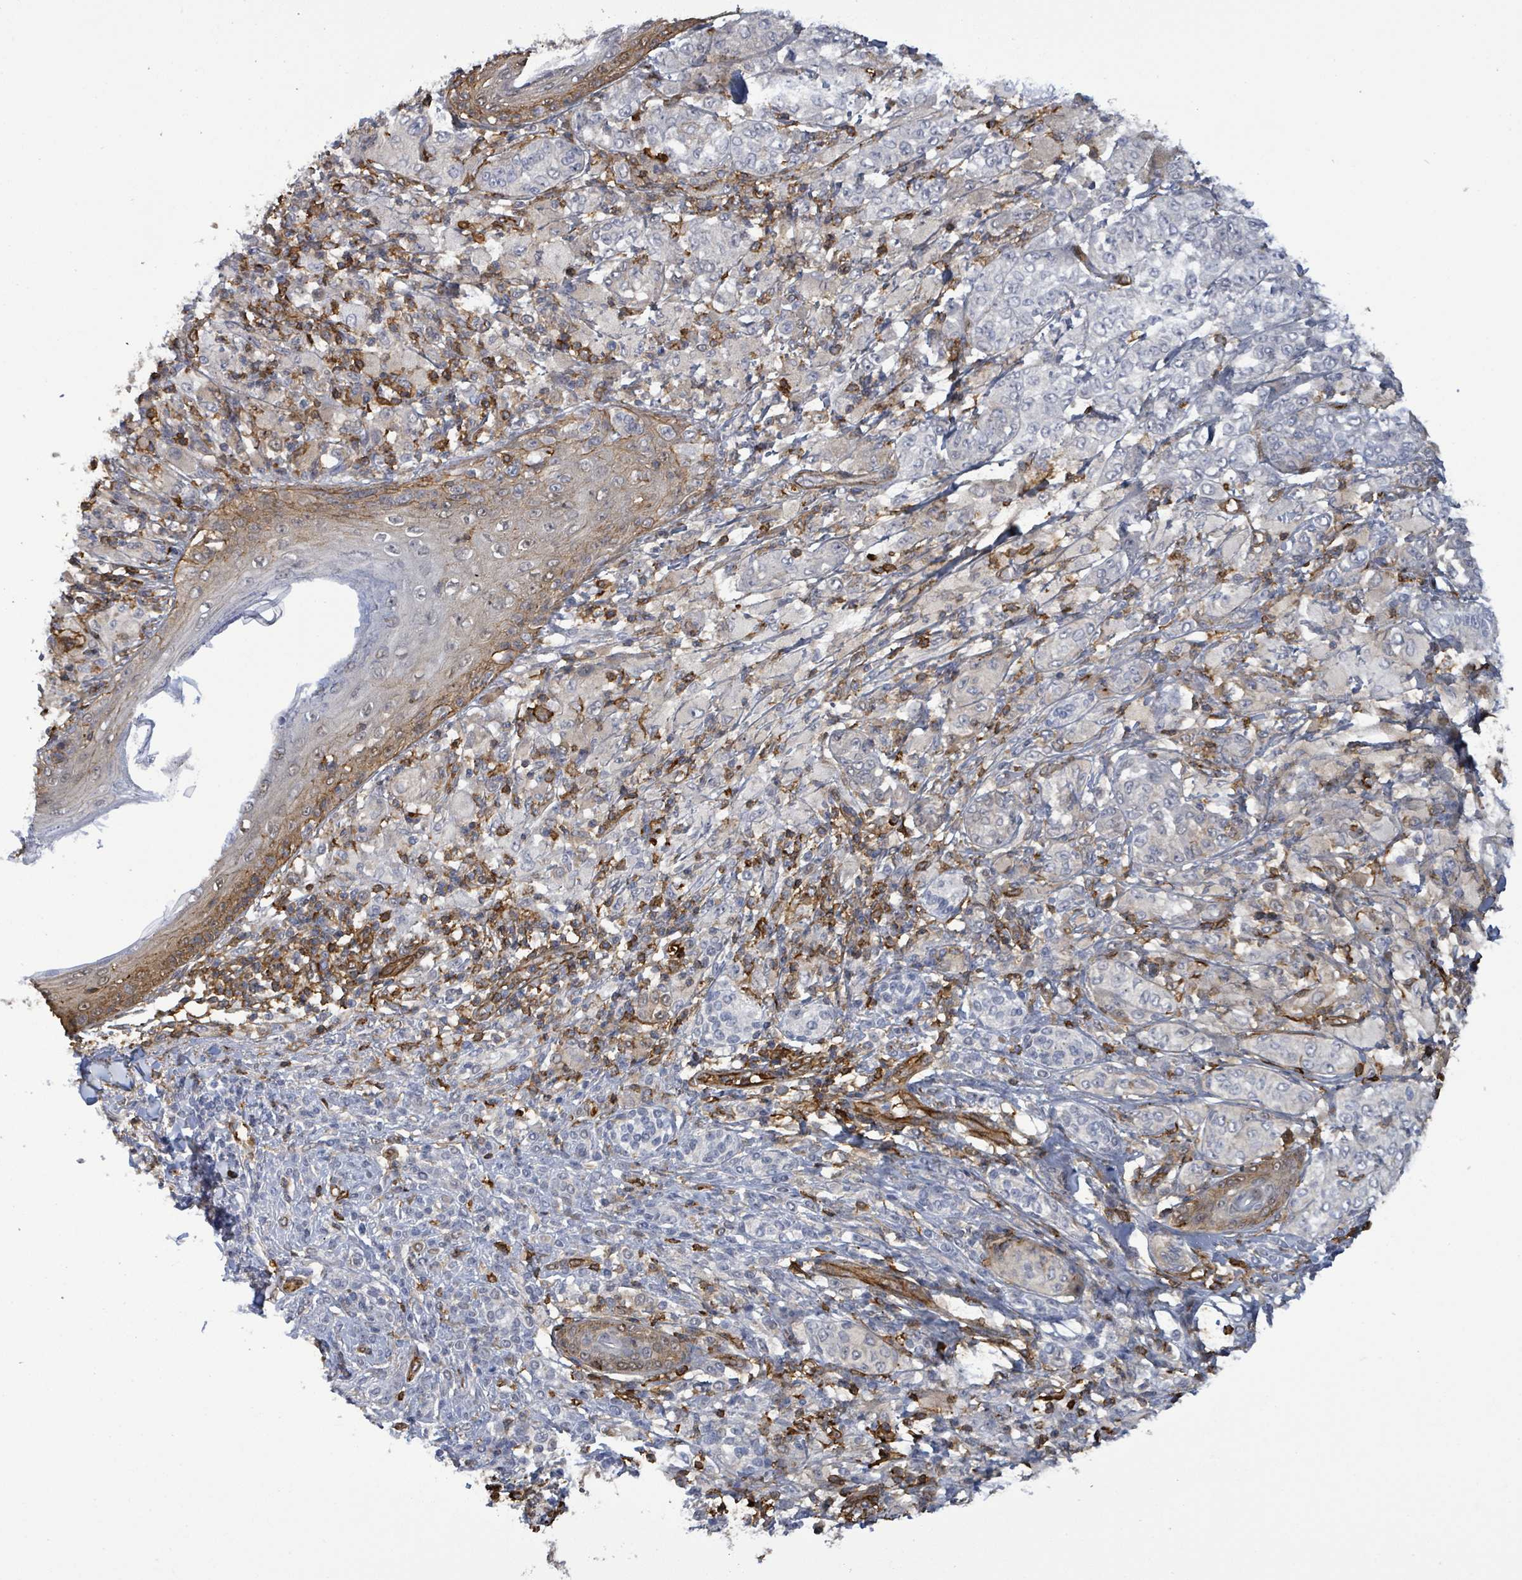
{"staining": {"intensity": "weak", "quantity": "<25%", "location": "cytoplasmic/membranous"}, "tissue": "melanoma", "cell_type": "Tumor cells", "image_type": "cancer", "snomed": [{"axis": "morphology", "description": "Malignant melanoma, NOS"}, {"axis": "topography", "description": "Skin"}], "caption": "This image is of malignant melanoma stained with immunohistochemistry (IHC) to label a protein in brown with the nuclei are counter-stained blue. There is no staining in tumor cells.", "gene": "PRKRIP1", "patient": {"sex": "male", "age": 42}}